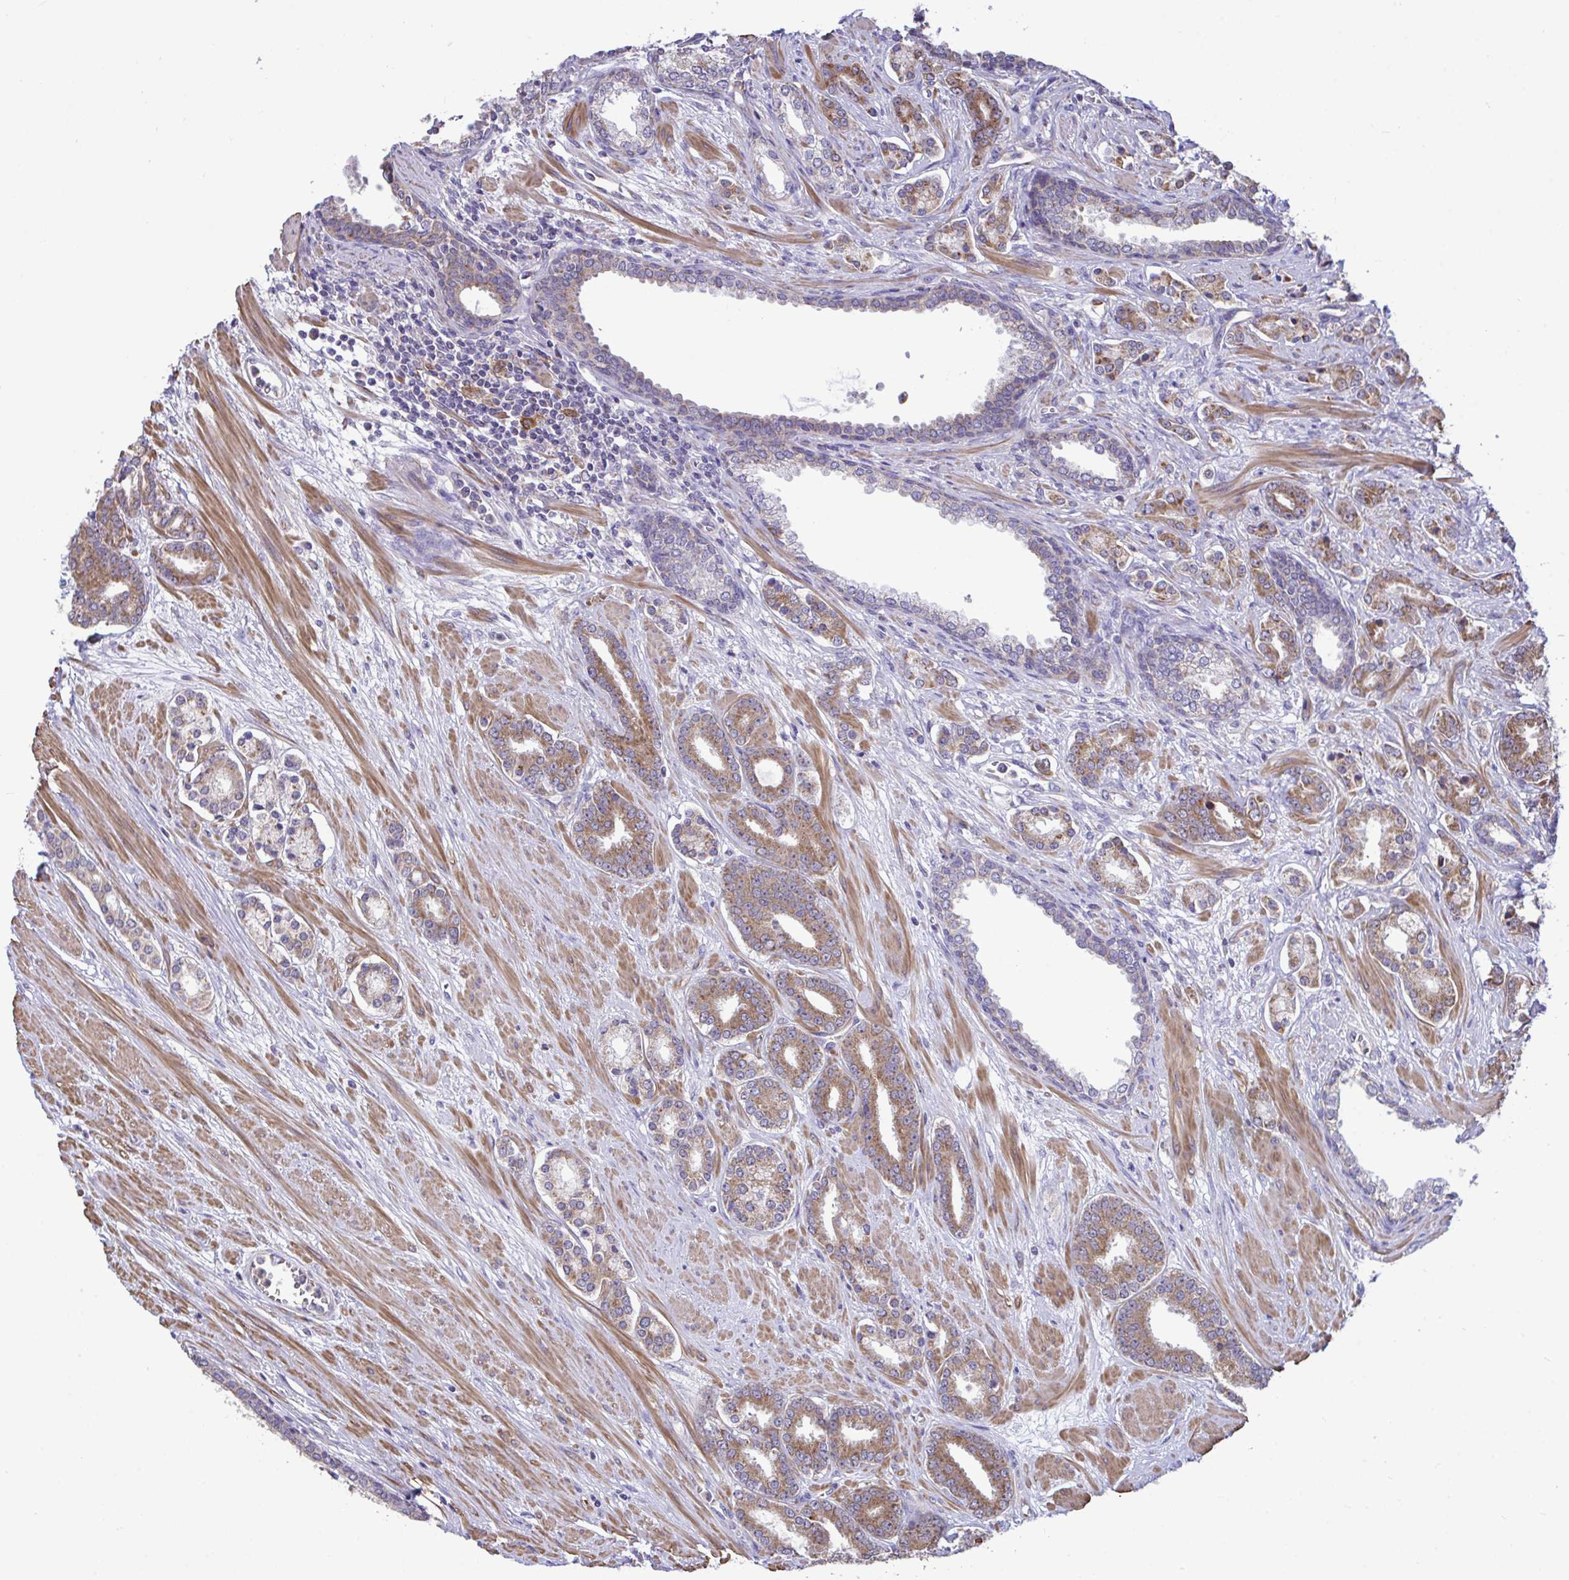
{"staining": {"intensity": "moderate", "quantity": ">75%", "location": "cytoplasmic/membranous"}, "tissue": "prostate cancer", "cell_type": "Tumor cells", "image_type": "cancer", "snomed": [{"axis": "morphology", "description": "Adenocarcinoma, High grade"}, {"axis": "topography", "description": "Prostate"}], "caption": "A histopathology image of human prostate adenocarcinoma (high-grade) stained for a protein reveals moderate cytoplasmic/membranous brown staining in tumor cells.", "gene": "SARS2", "patient": {"sex": "male", "age": 60}}